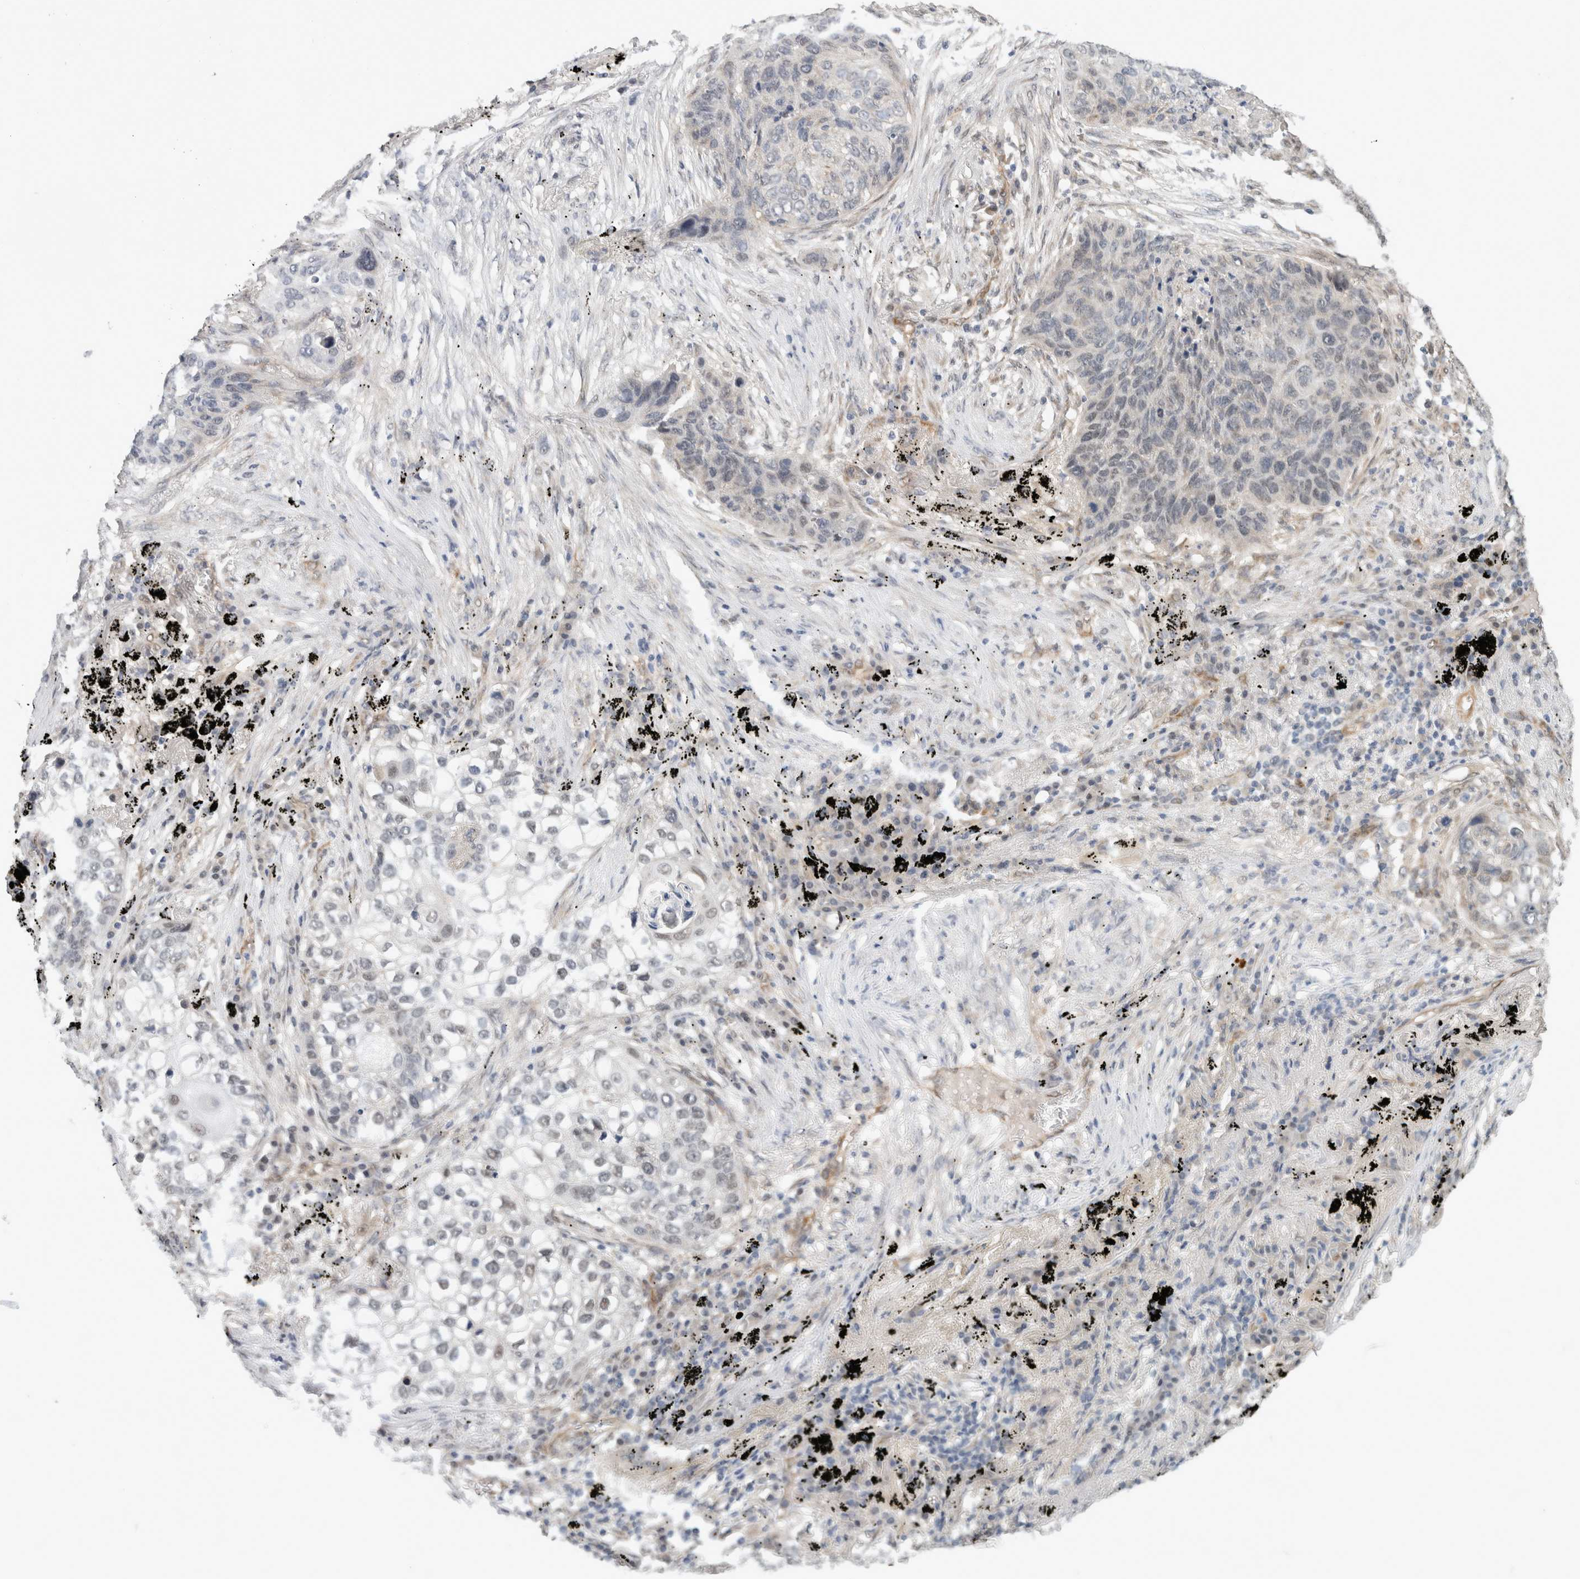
{"staining": {"intensity": "weak", "quantity": "<25%", "location": "nuclear"}, "tissue": "lung cancer", "cell_type": "Tumor cells", "image_type": "cancer", "snomed": [{"axis": "morphology", "description": "Squamous cell carcinoma, NOS"}, {"axis": "topography", "description": "Lung"}], "caption": "The IHC photomicrograph has no significant expression in tumor cells of lung cancer (squamous cell carcinoma) tissue.", "gene": "EIF4G3", "patient": {"sex": "female", "age": 63}}